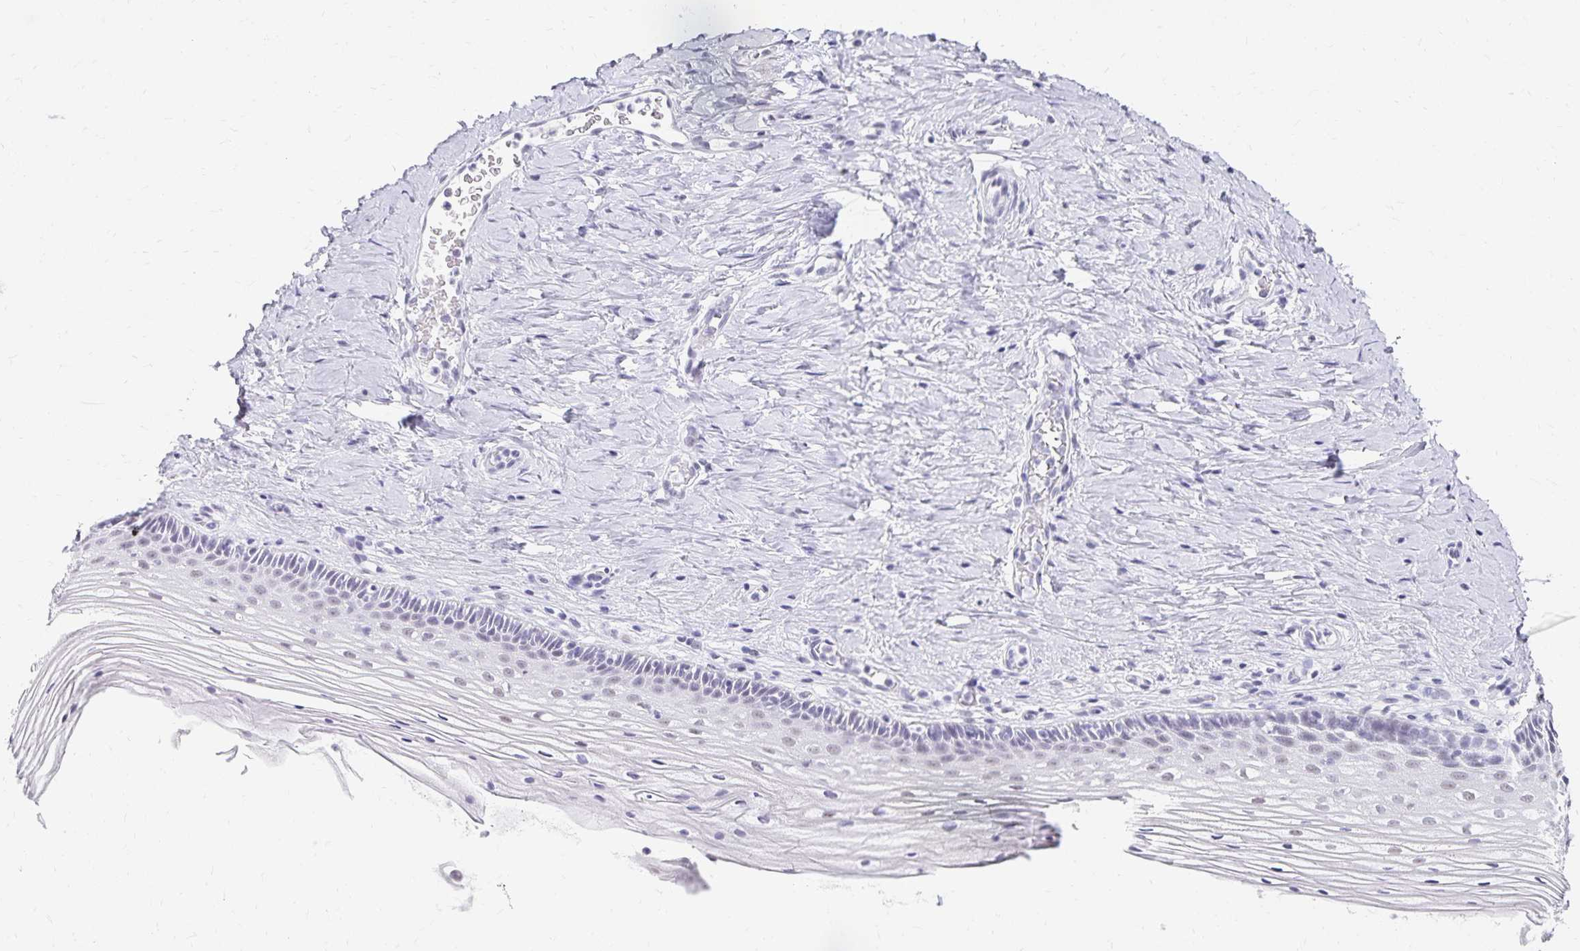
{"staining": {"intensity": "negative", "quantity": "none", "location": "none"}, "tissue": "vagina", "cell_type": "Squamous epithelial cells", "image_type": "normal", "snomed": [{"axis": "morphology", "description": "Normal tissue, NOS"}, {"axis": "topography", "description": "Vagina"}], "caption": "Immunohistochemical staining of unremarkable vagina displays no significant expression in squamous epithelial cells.", "gene": "C20orf85", "patient": {"sex": "female", "age": 45}}